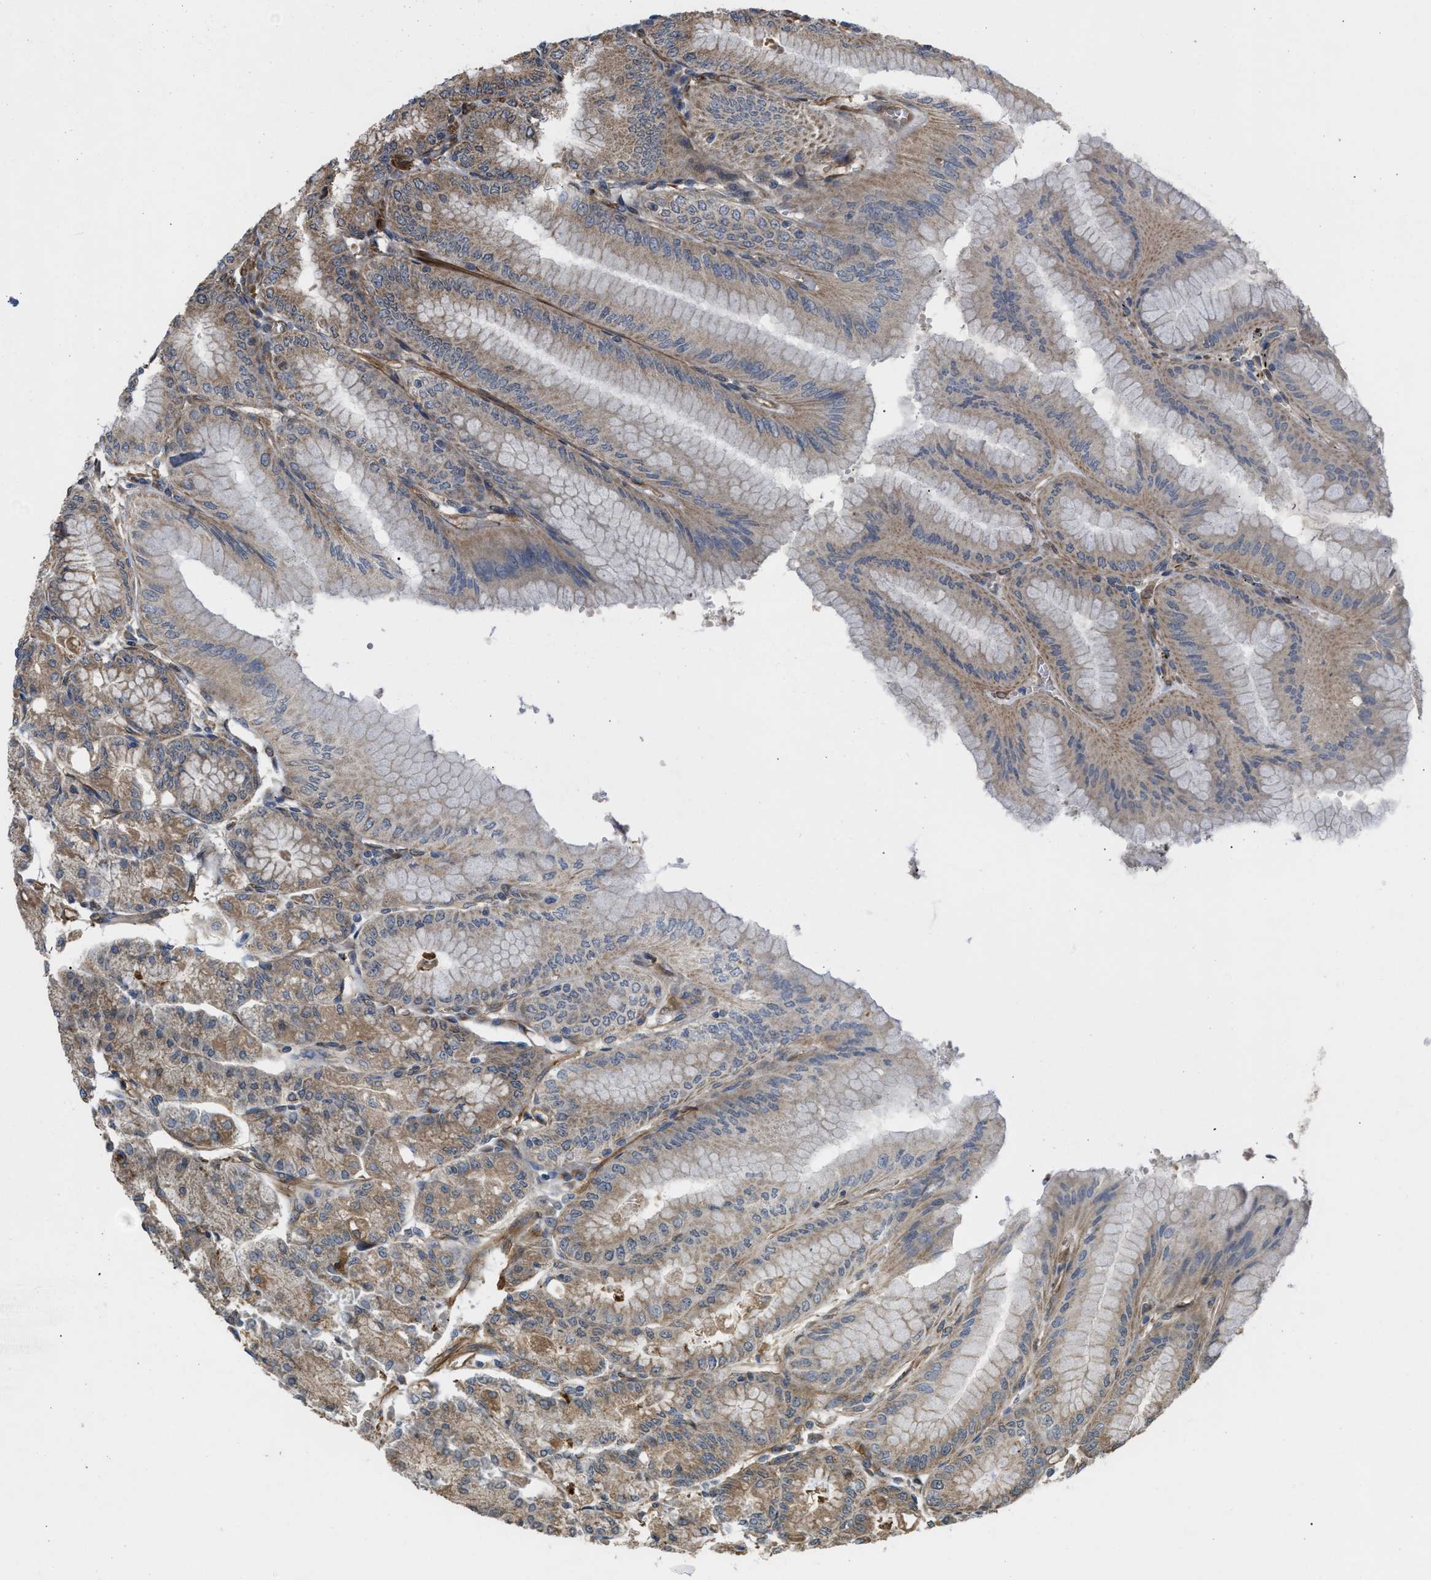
{"staining": {"intensity": "weak", "quantity": ">75%", "location": "cytoplasmic/membranous"}, "tissue": "stomach", "cell_type": "Glandular cells", "image_type": "normal", "snomed": [{"axis": "morphology", "description": "Normal tissue, NOS"}, {"axis": "topography", "description": "Stomach, lower"}], "caption": "High-power microscopy captured an immunohistochemistry photomicrograph of normal stomach, revealing weak cytoplasmic/membranous positivity in about >75% of glandular cells. (IHC, brightfield microscopy, high magnification).", "gene": "BAG3", "patient": {"sex": "male", "age": 71}}